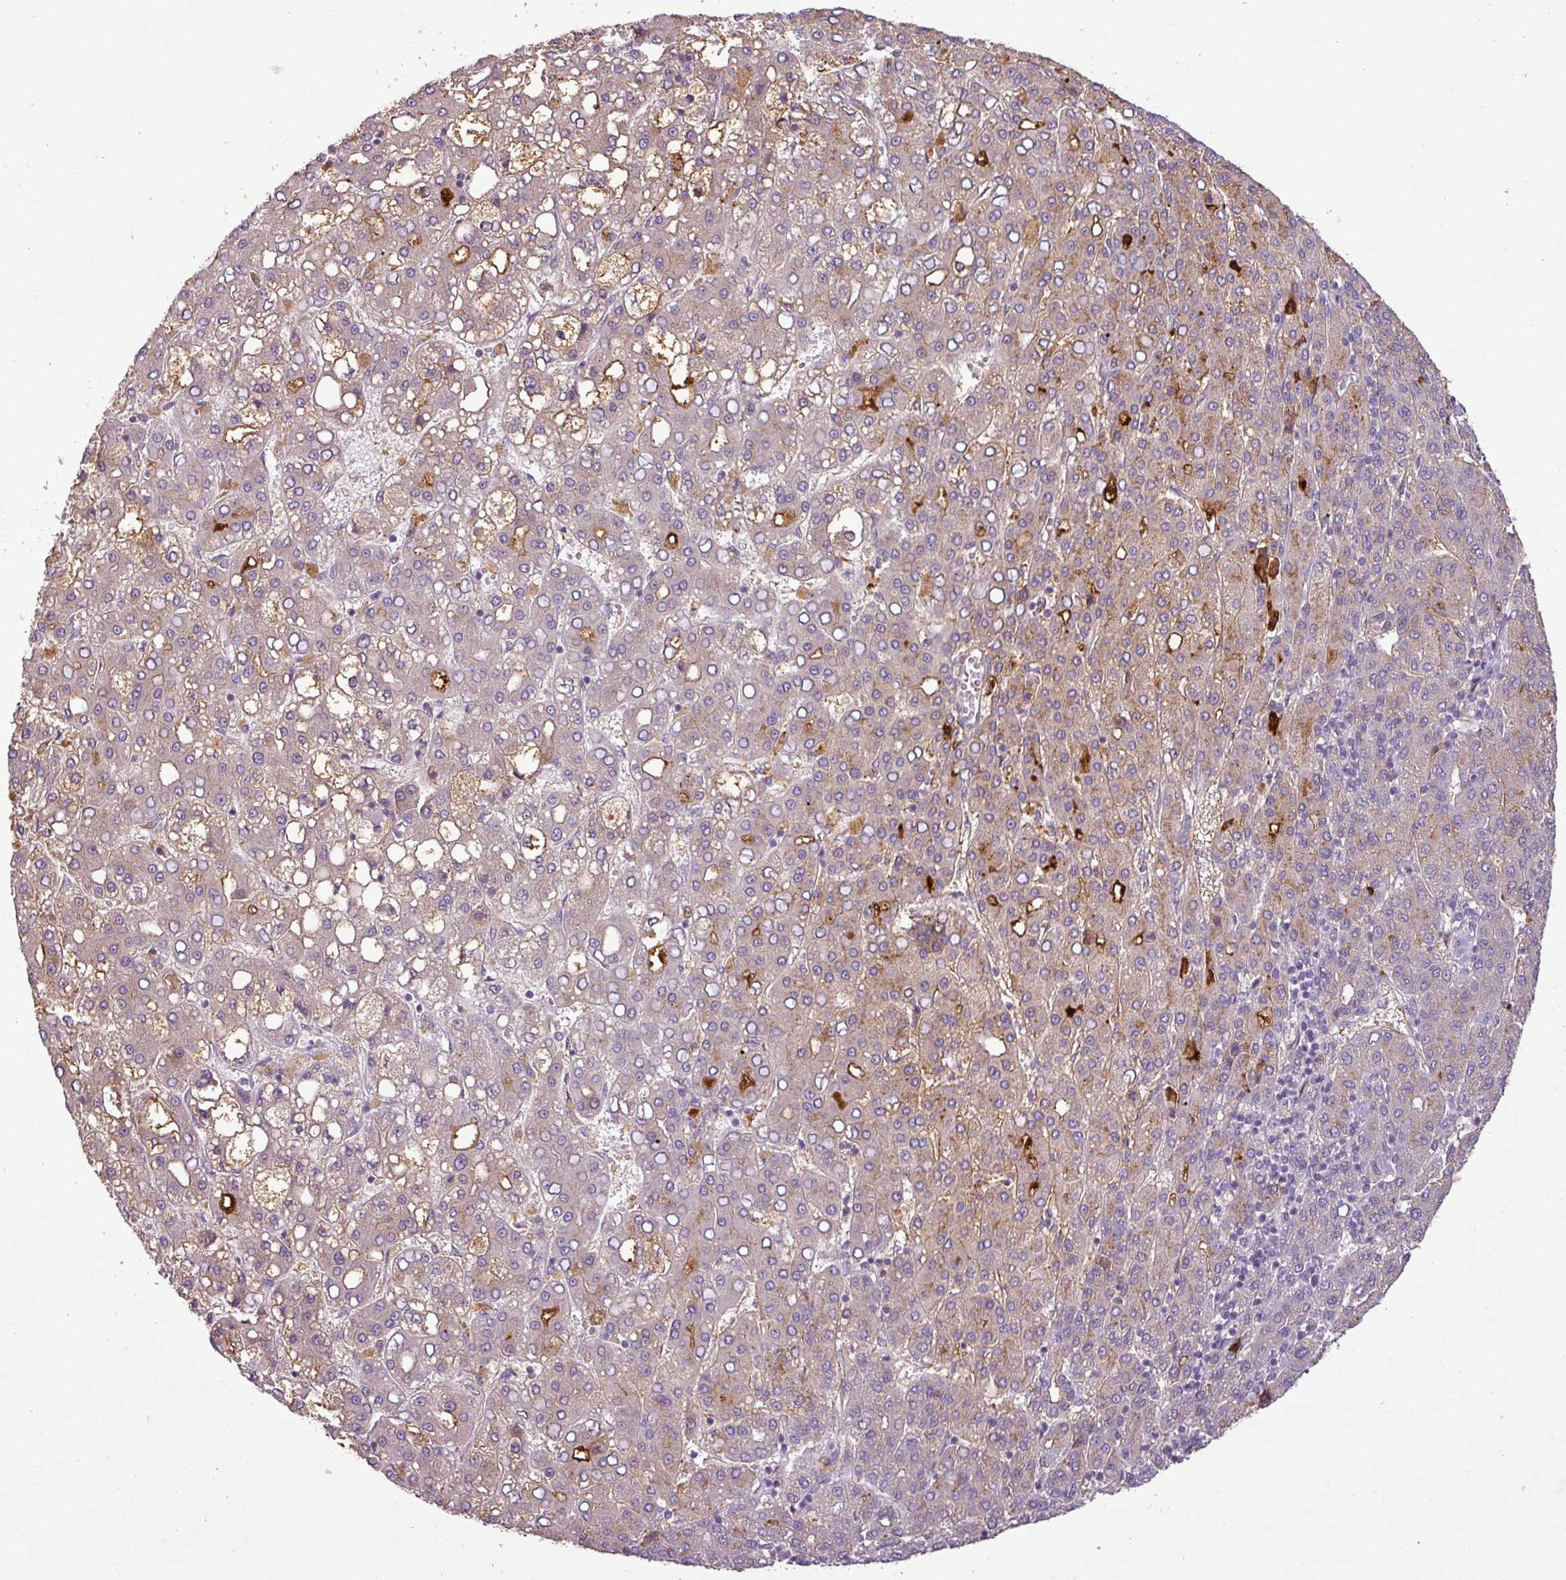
{"staining": {"intensity": "weak", "quantity": "25%-75%", "location": "cytoplasmic/membranous"}, "tissue": "liver cancer", "cell_type": "Tumor cells", "image_type": "cancer", "snomed": [{"axis": "morphology", "description": "Carcinoma, Hepatocellular, NOS"}, {"axis": "topography", "description": "Liver"}], "caption": "This photomicrograph exhibits immunohistochemistry staining of human liver cancer, with low weak cytoplasmic/membranous expression in approximately 25%-75% of tumor cells.", "gene": "APOC1", "patient": {"sex": "male", "age": 65}}